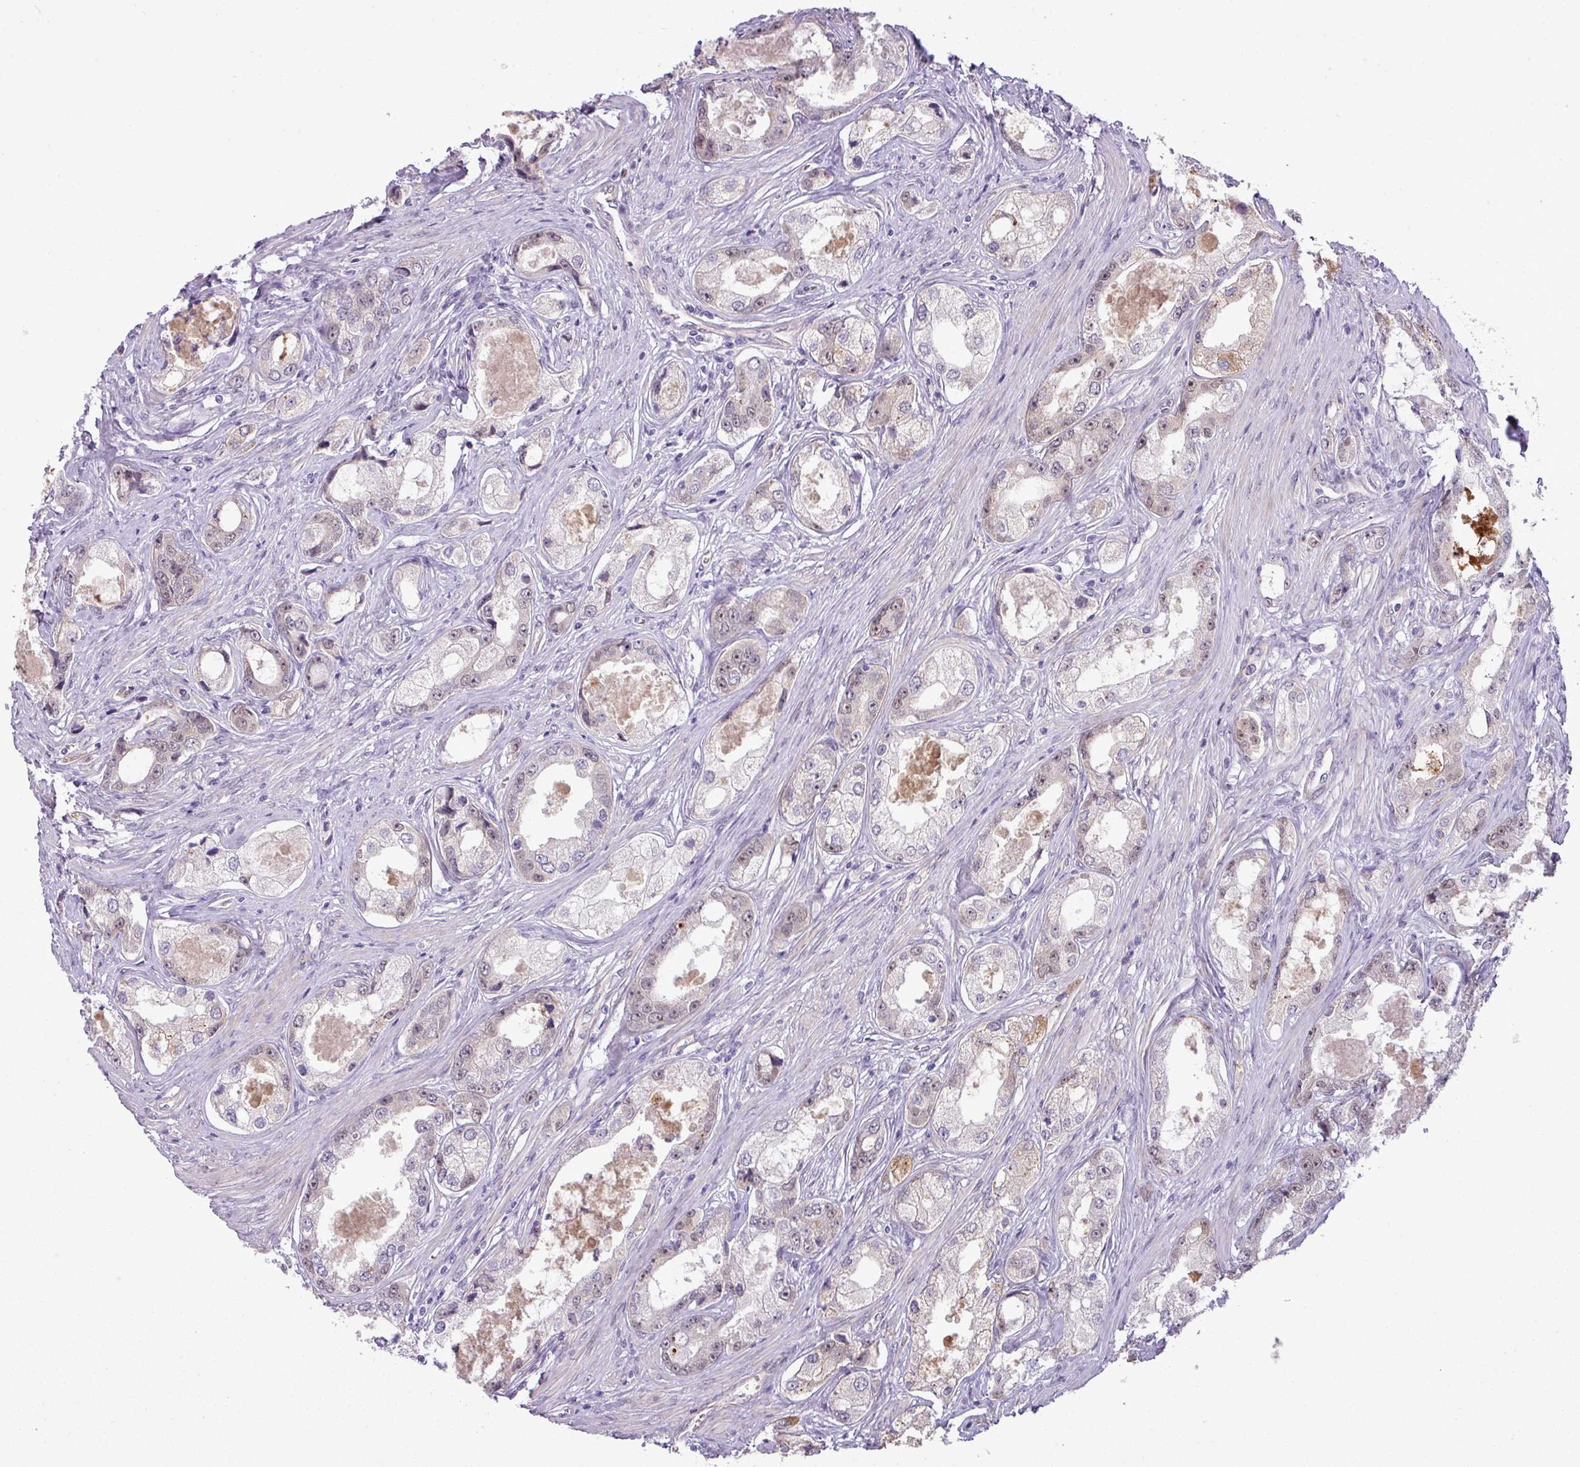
{"staining": {"intensity": "moderate", "quantity": "<25%", "location": "cytoplasmic/membranous"}, "tissue": "prostate cancer", "cell_type": "Tumor cells", "image_type": "cancer", "snomed": [{"axis": "morphology", "description": "Adenocarcinoma, Low grade"}, {"axis": "topography", "description": "Prostate"}], "caption": "Protein staining shows moderate cytoplasmic/membranous positivity in about <25% of tumor cells in prostate cancer (adenocarcinoma (low-grade)).", "gene": "MAK16", "patient": {"sex": "male", "age": 68}}